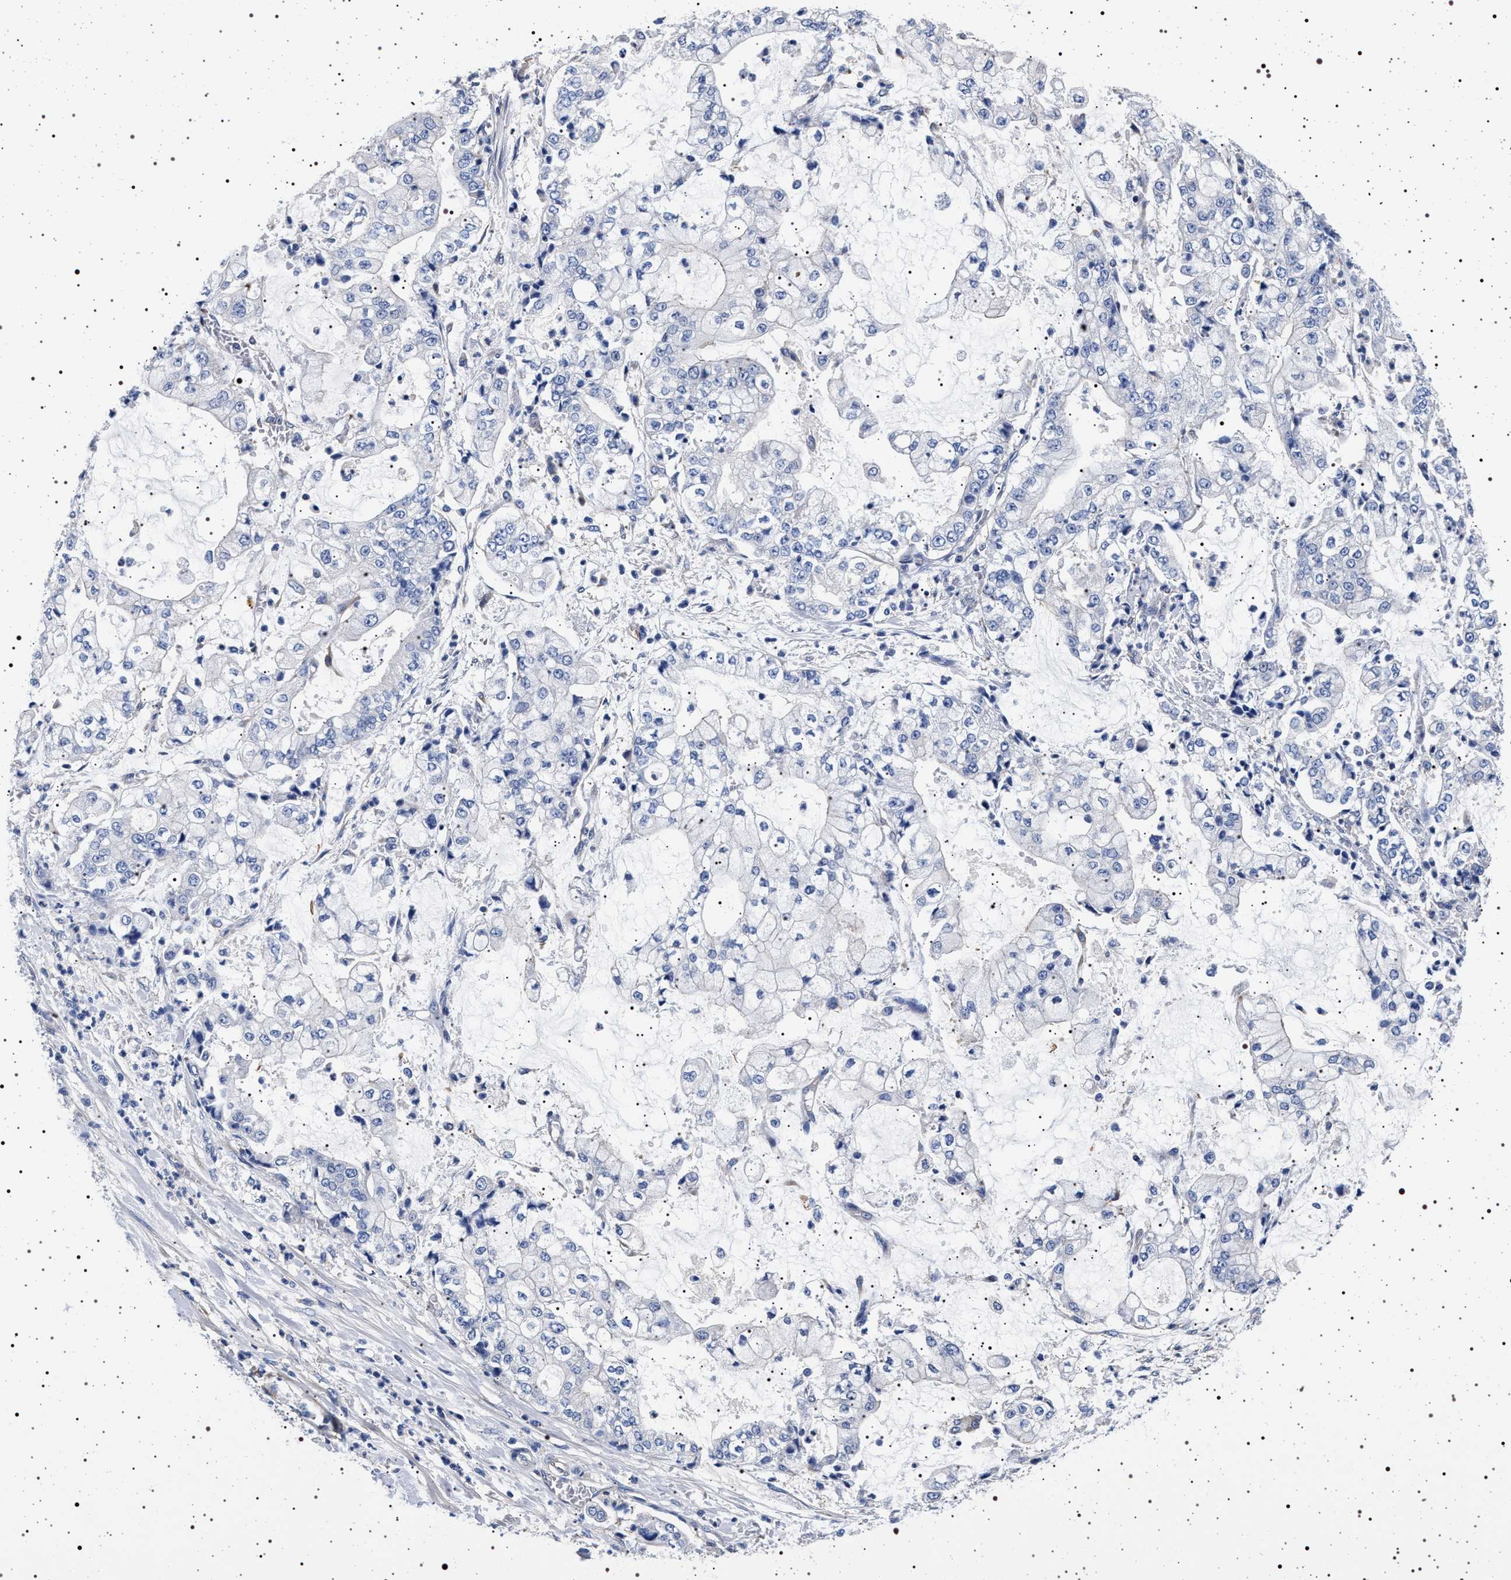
{"staining": {"intensity": "negative", "quantity": "none", "location": "none"}, "tissue": "stomach cancer", "cell_type": "Tumor cells", "image_type": "cancer", "snomed": [{"axis": "morphology", "description": "Adenocarcinoma, NOS"}, {"axis": "topography", "description": "Stomach"}], "caption": "Immunohistochemistry (IHC) photomicrograph of neoplastic tissue: stomach cancer stained with DAB exhibits no significant protein staining in tumor cells.", "gene": "HSD17B1", "patient": {"sex": "male", "age": 76}}